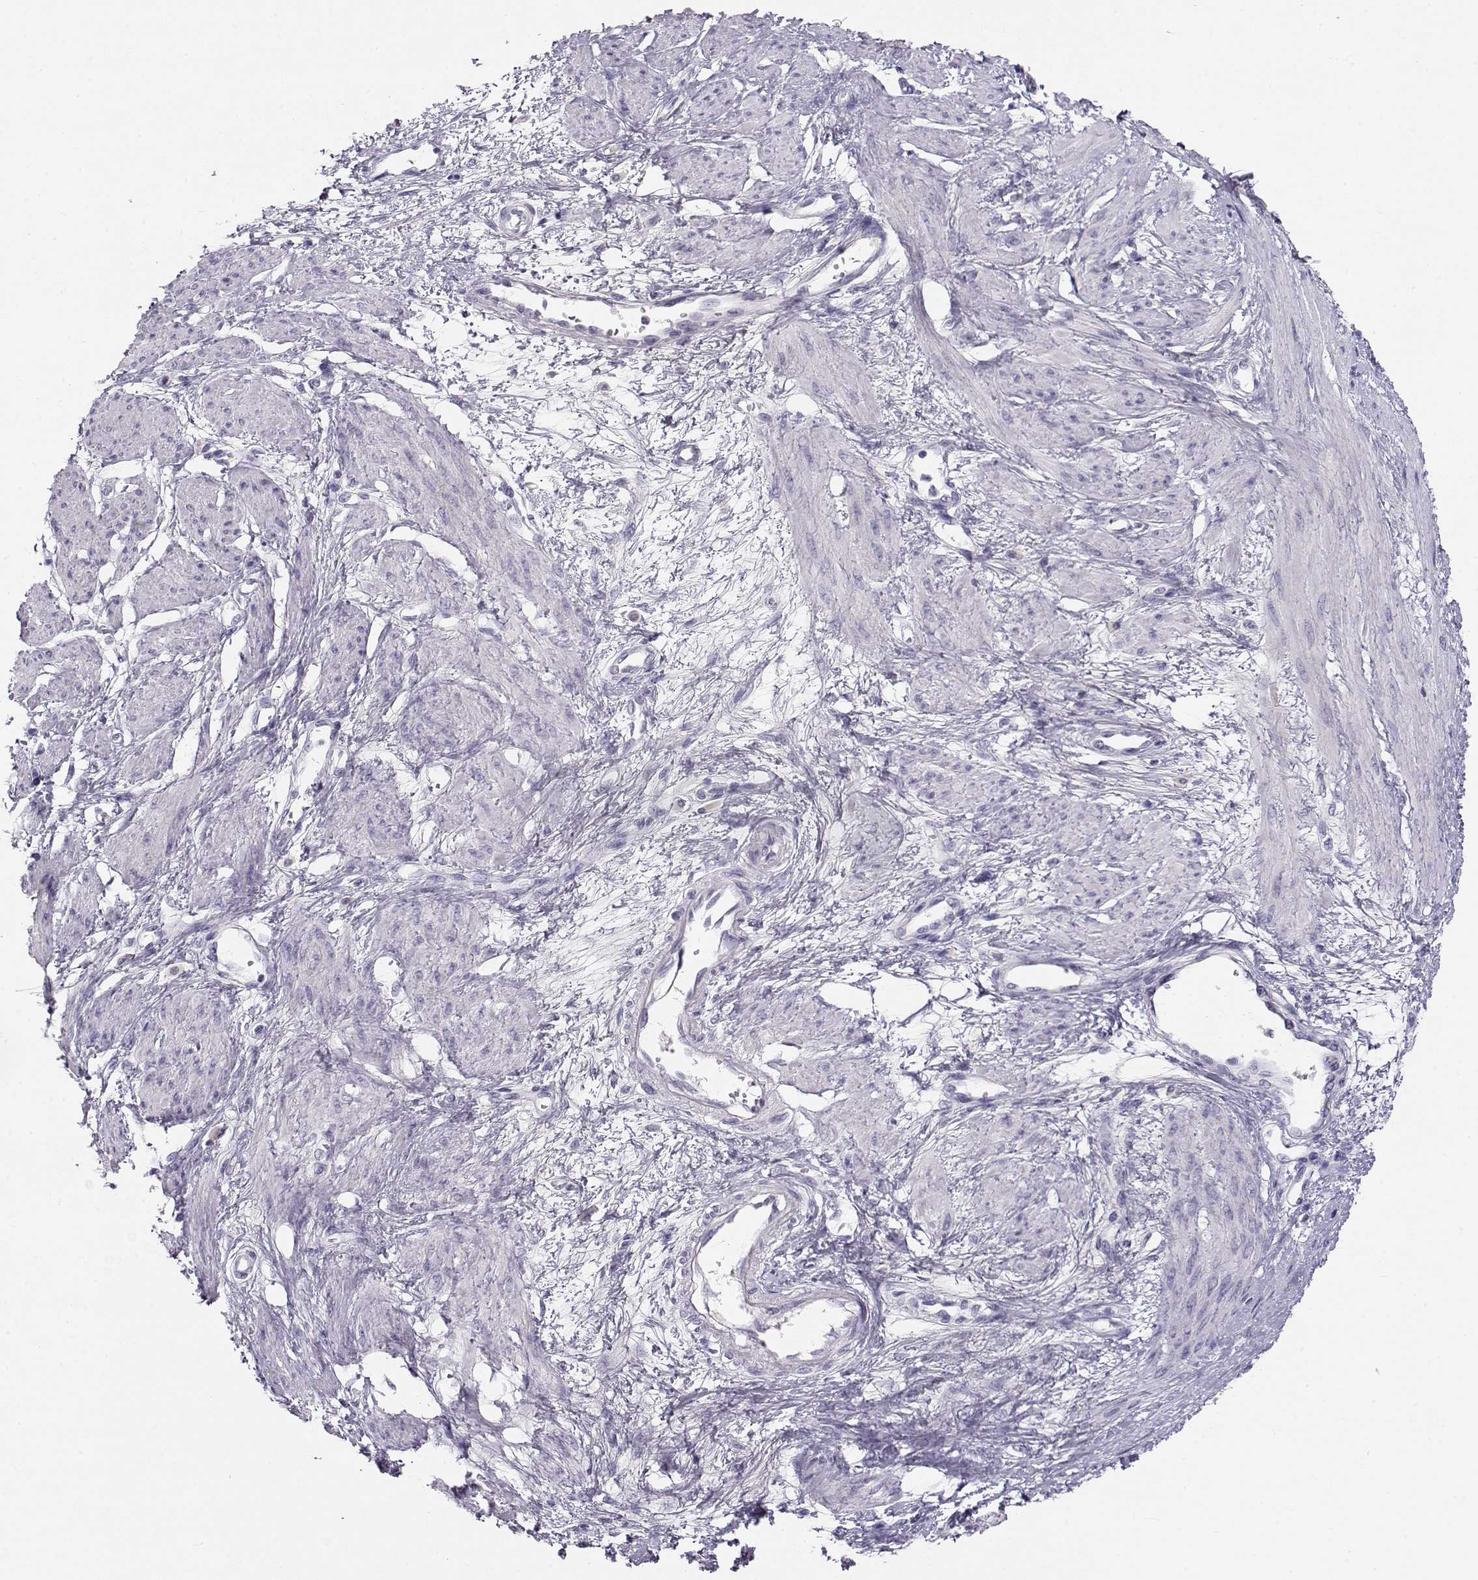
{"staining": {"intensity": "negative", "quantity": "none", "location": "none"}, "tissue": "smooth muscle", "cell_type": "Smooth muscle cells", "image_type": "normal", "snomed": [{"axis": "morphology", "description": "Normal tissue, NOS"}, {"axis": "topography", "description": "Smooth muscle"}, {"axis": "topography", "description": "Uterus"}], "caption": "High magnification brightfield microscopy of benign smooth muscle stained with DAB (brown) and counterstained with hematoxylin (blue): smooth muscle cells show no significant staining.", "gene": "OPN5", "patient": {"sex": "female", "age": 39}}